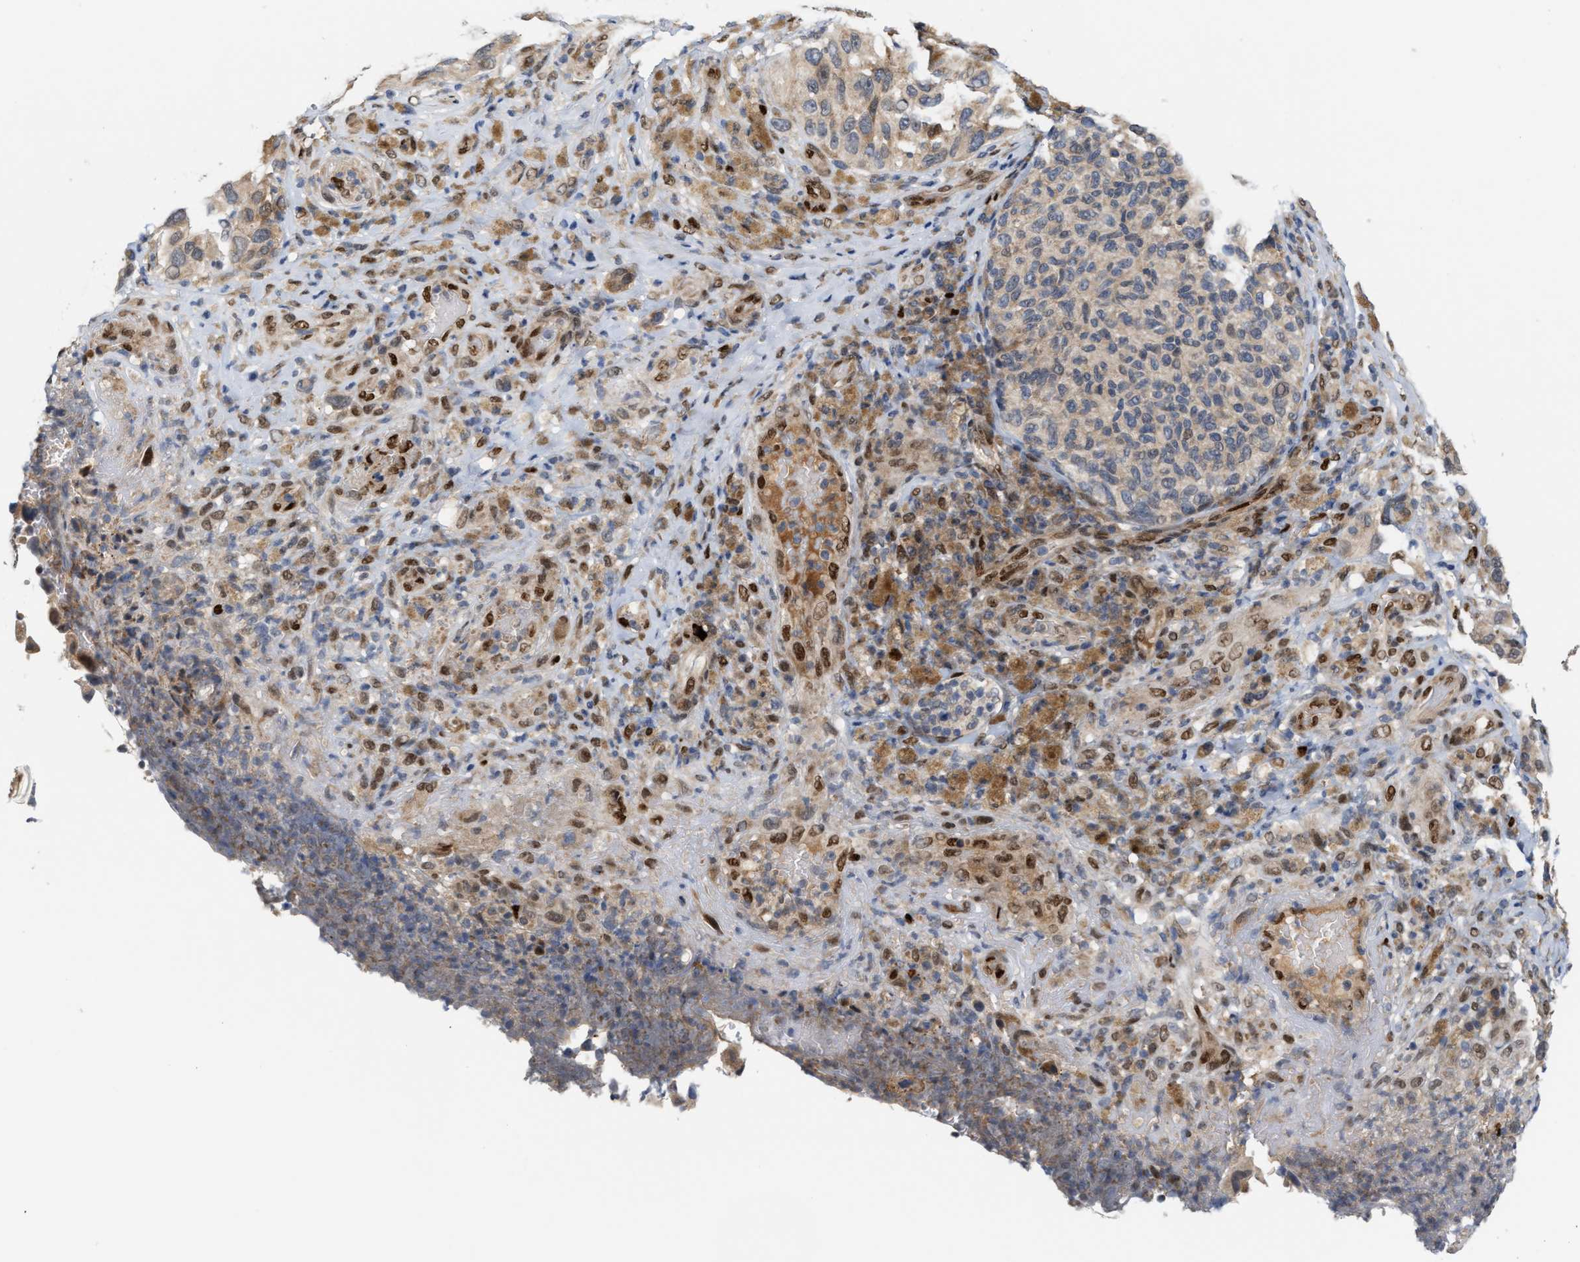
{"staining": {"intensity": "weak", "quantity": "25%-75%", "location": "cytoplasmic/membranous"}, "tissue": "melanoma", "cell_type": "Tumor cells", "image_type": "cancer", "snomed": [{"axis": "morphology", "description": "Malignant melanoma, NOS"}, {"axis": "topography", "description": "Skin"}], "caption": "Malignant melanoma stained with a protein marker reveals weak staining in tumor cells.", "gene": "TCF4", "patient": {"sex": "female", "age": 73}}